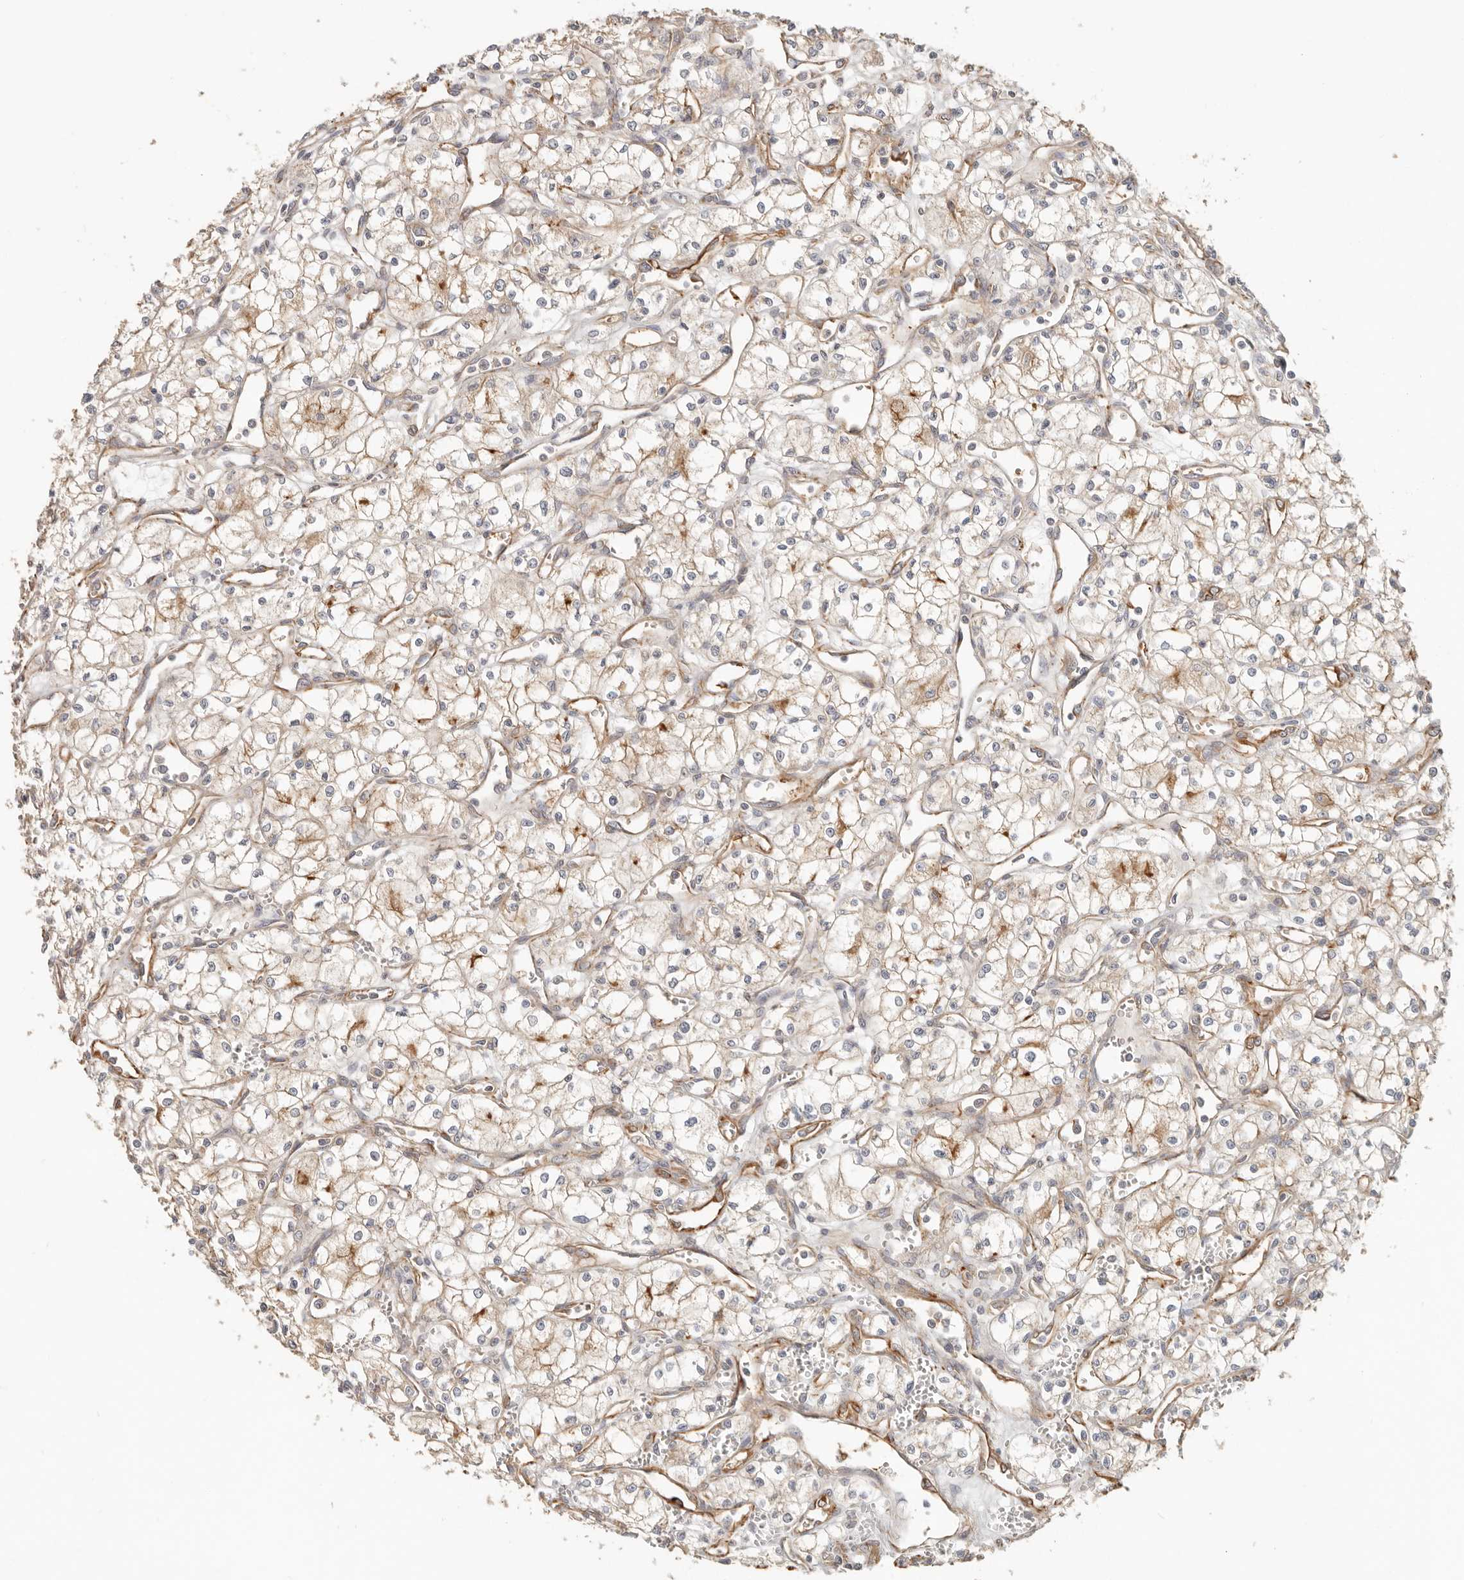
{"staining": {"intensity": "weak", "quantity": "25%-75%", "location": "cytoplasmic/membranous"}, "tissue": "renal cancer", "cell_type": "Tumor cells", "image_type": "cancer", "snomed": [{"axis": "morphology", "description": "Adenocarcinoma, NOS"}, {"axis": "topography", "description": "Kidney"}], "caption": "Immunohistochemical staining of human adenocarcinoma (renal) reveals low levels of weak cytoplasmic/membranous positivity in about 25%-75% of tumor cells.", "gene": "SPRING1", "patient": {"sex": "male", "age": 59}}